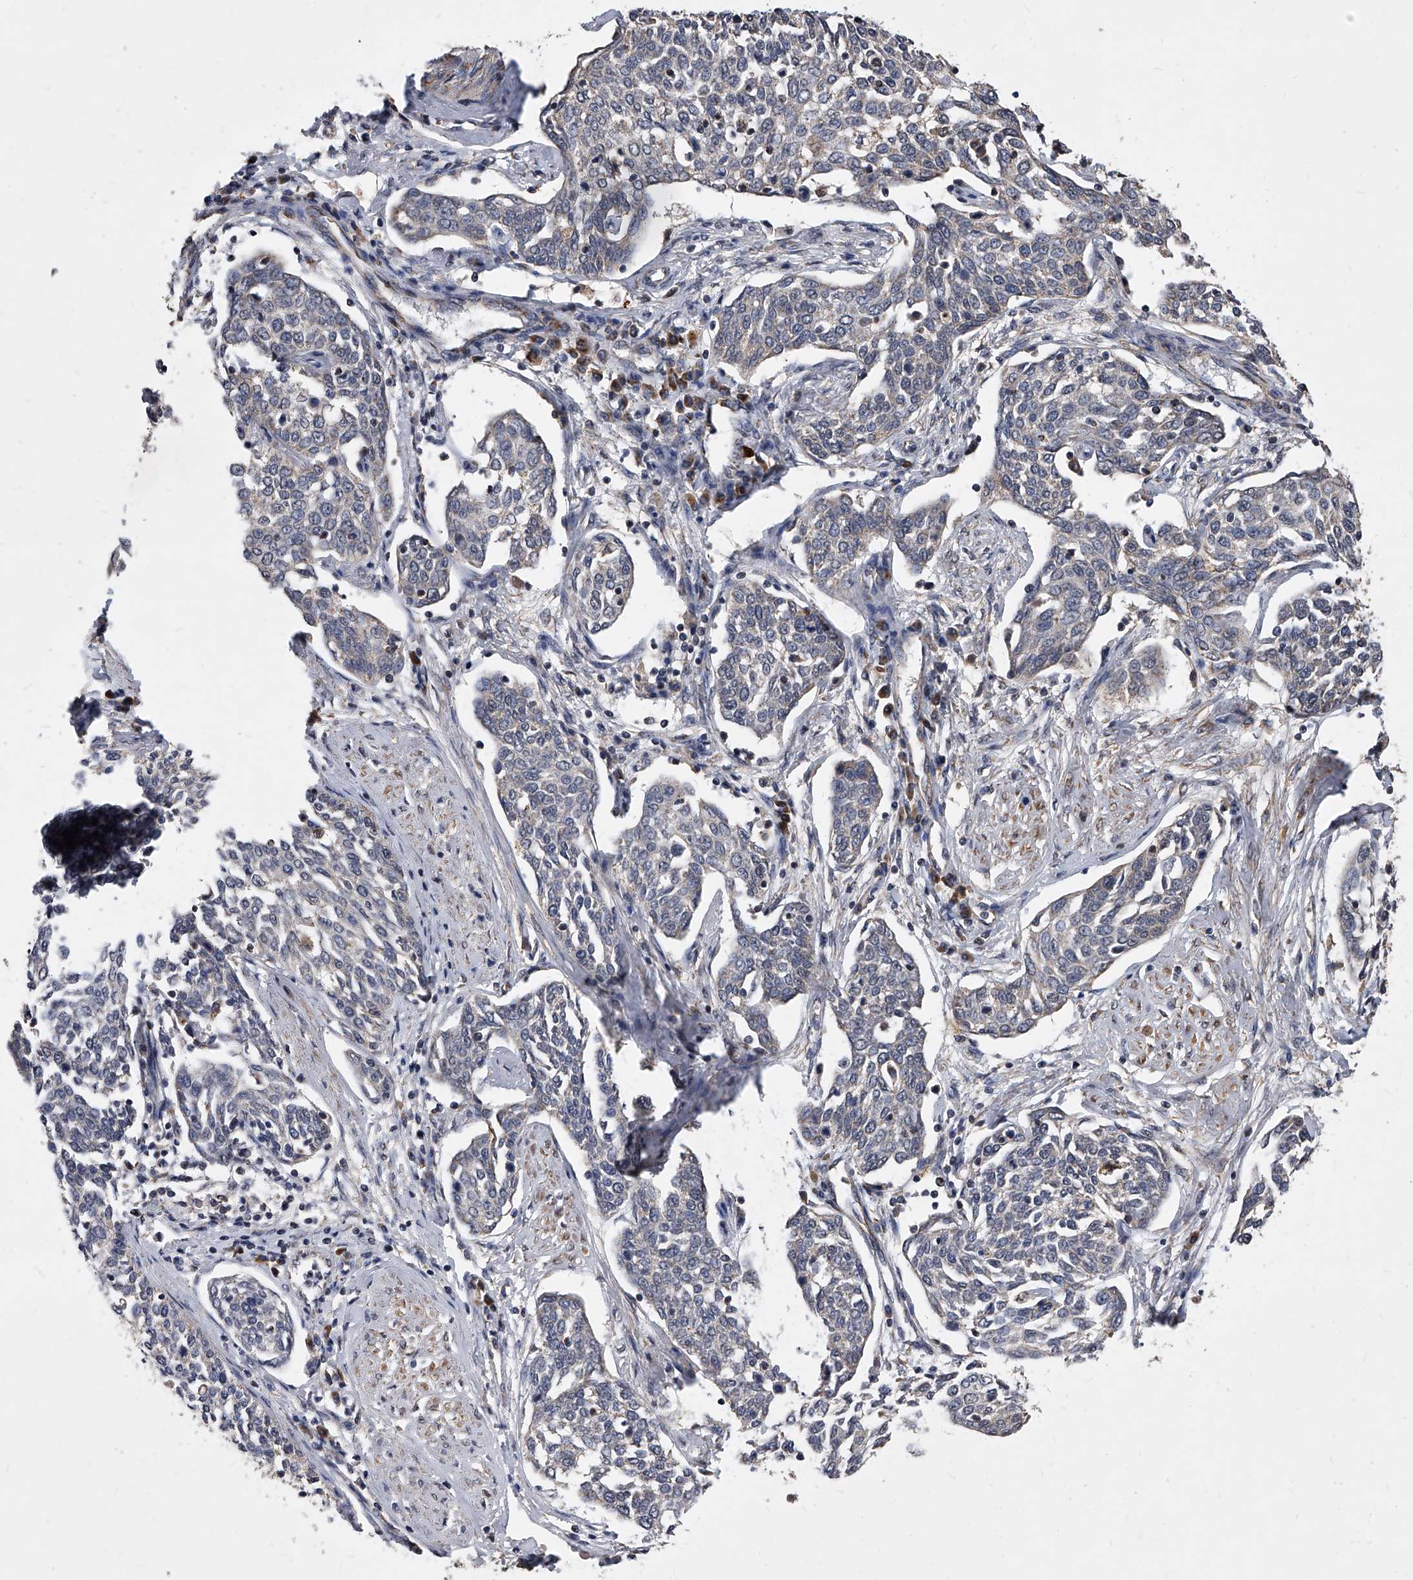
{"staining": {"intensity": "negative", "quantity": "none", "location": "none"}, "tissue": "cervical cancer", "cell_type": "Tumor cells", "image_type": "cancer", "snomed": [{"axis": "morphology", "description": "Squamous cell carcinoma, NOS"}, {"axis": "topography", "description": "Cervix"}], "caption": "DAB (3,3'-diaminobenzidine) immunohistochemical staining of cervical cancer (squamous cell carcinoma) reveals no significant expression in tumor cells.", "gene": "SOBP", "patient": {"sex": "female", "age": 34}}